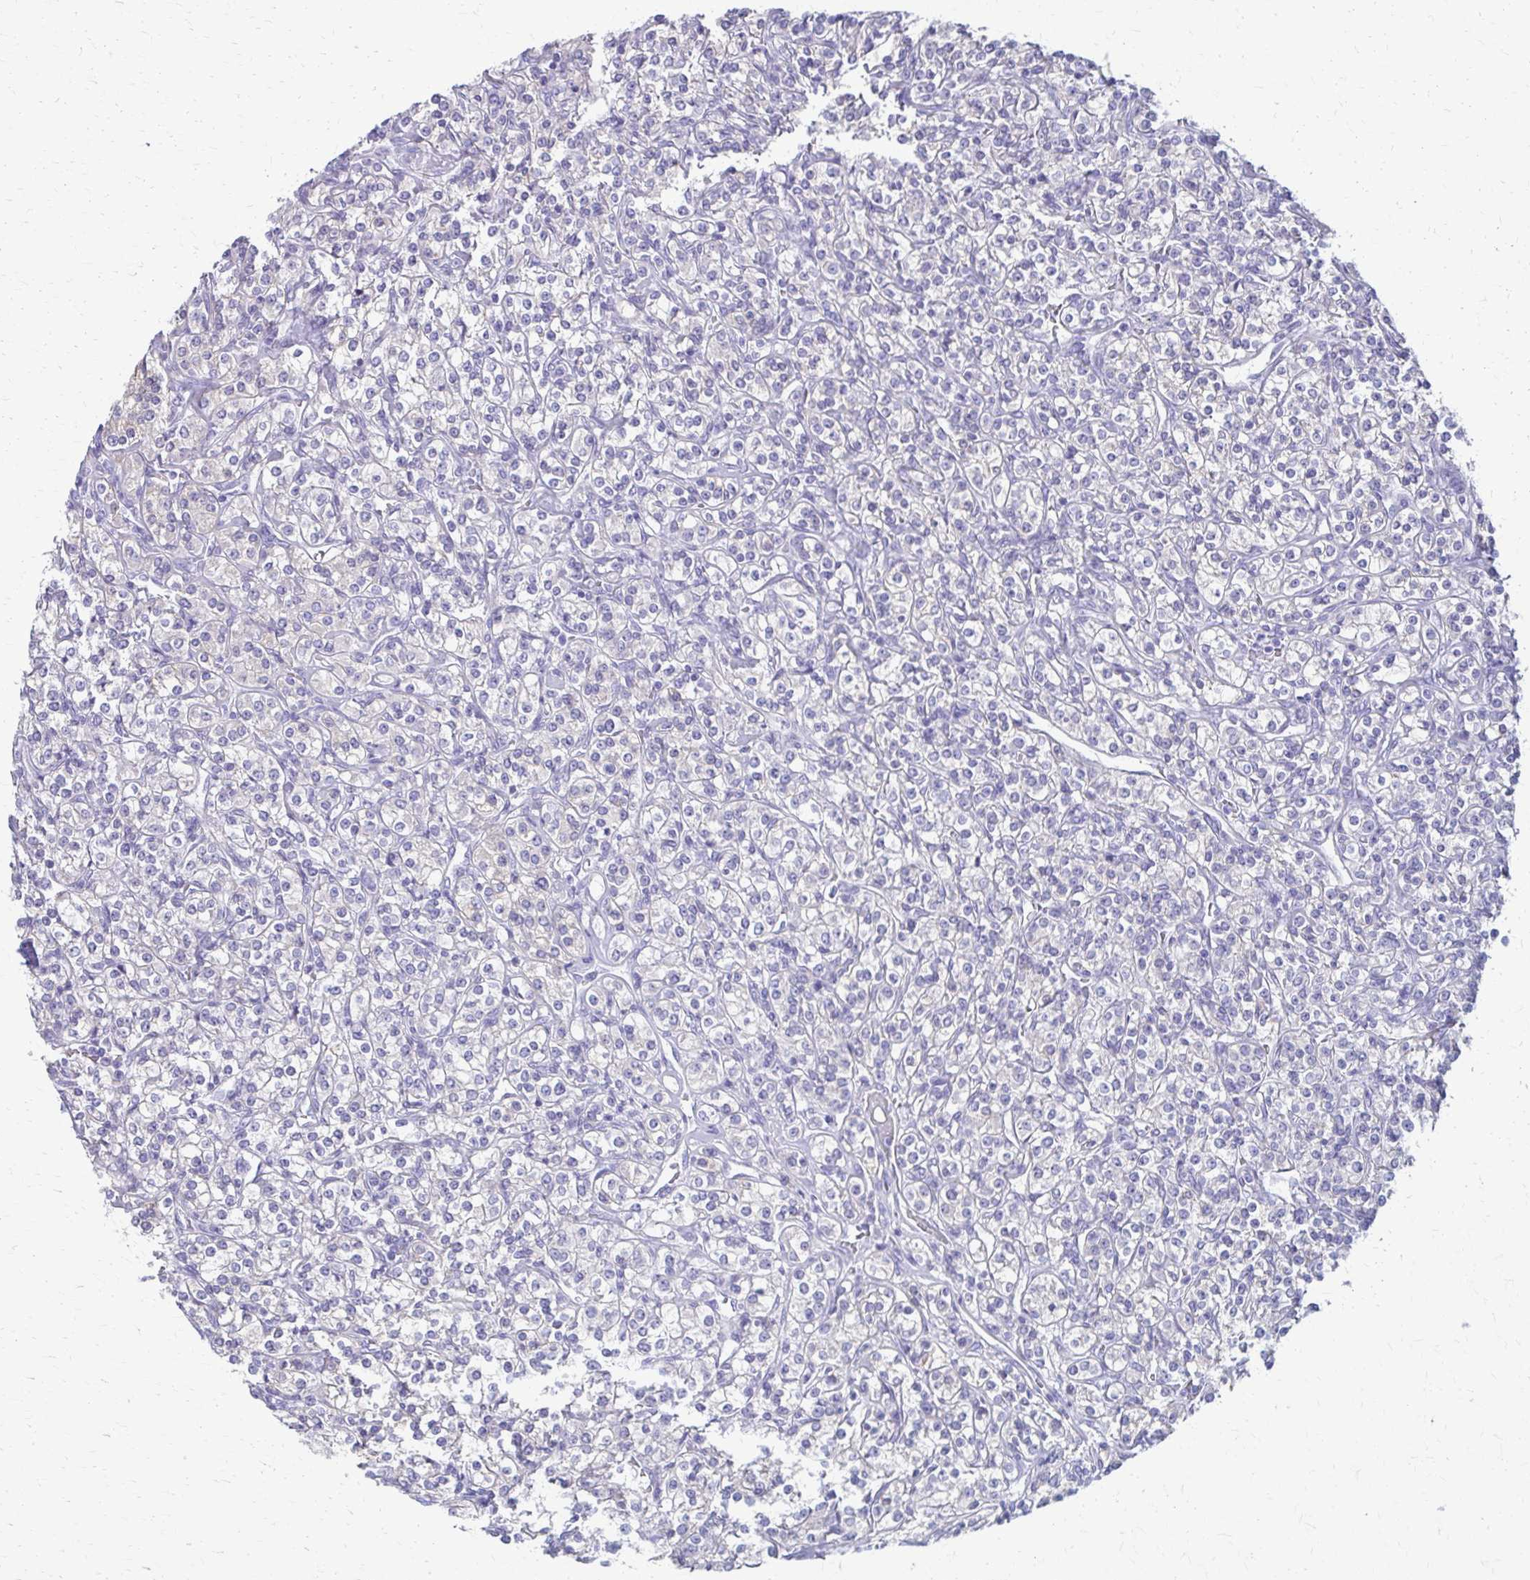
{"staining": {"intensity": "negative", "quantity": "none", "location": "none"}, "tissue": "renal cancer", "cell_type": "Tumor cells", "image_type": "cancer", "snomed": [{"axis": "morphology", "description": "Adenocarcinoma, NOS"}, {"axis": "topography", "description": "Kidney"}], "caption": "Renal adenocarcinoma stained for a protein using immunohistochemistry (IHC) displays no positivity tumor cells.", "gene": "SAMD13", "patient": {"sex": "male", "age": 77}}